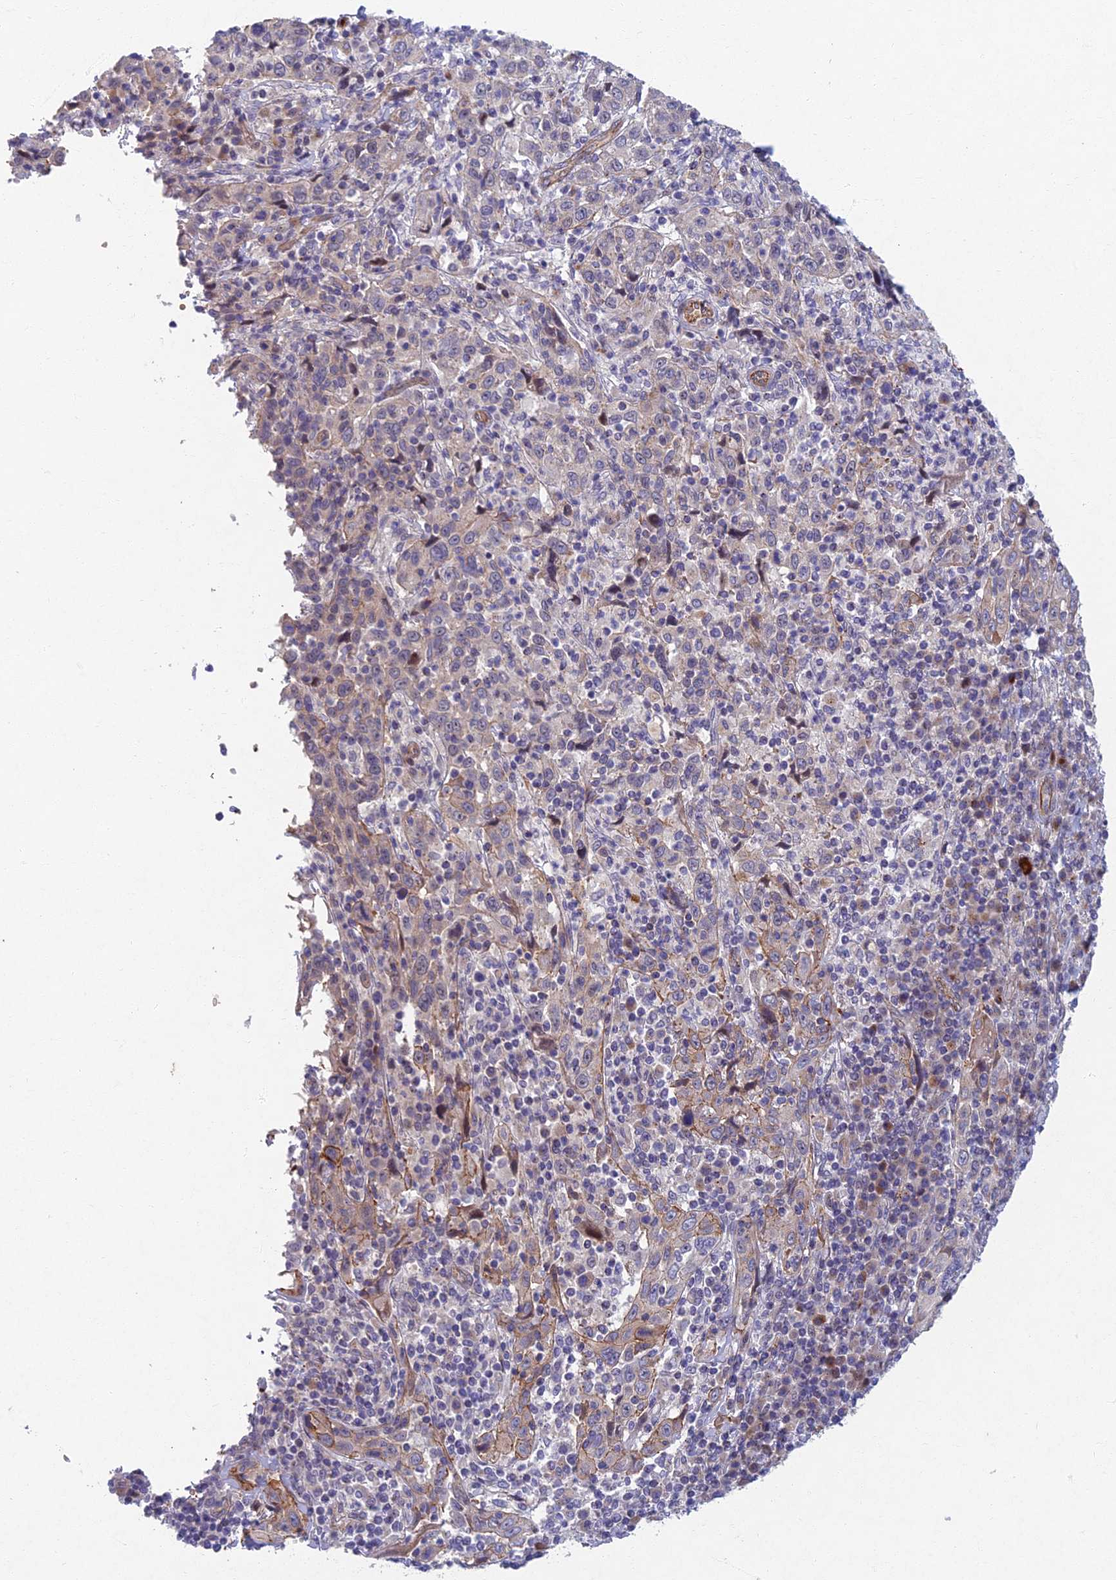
{"staining": {"intensity": "weak", "quantity": "<25%", "location": "cytoplasmic/membranous"}, "tissue": "cervical cancer", "cell_type": "Tumor cells", "image_type": "cancer", "snomed": [{"axis": "morphology", "description": "Squamous cell carcinoma, NOS"}, {"axis": "topography", "description": "Cervix"}], "caption": "Immunohistochemistry of human cervical squamous cell carcinoma reveals no staining in tumor cells.", "gene": "RHBDL2", "patient": {"sex": "female", "age": 46}}